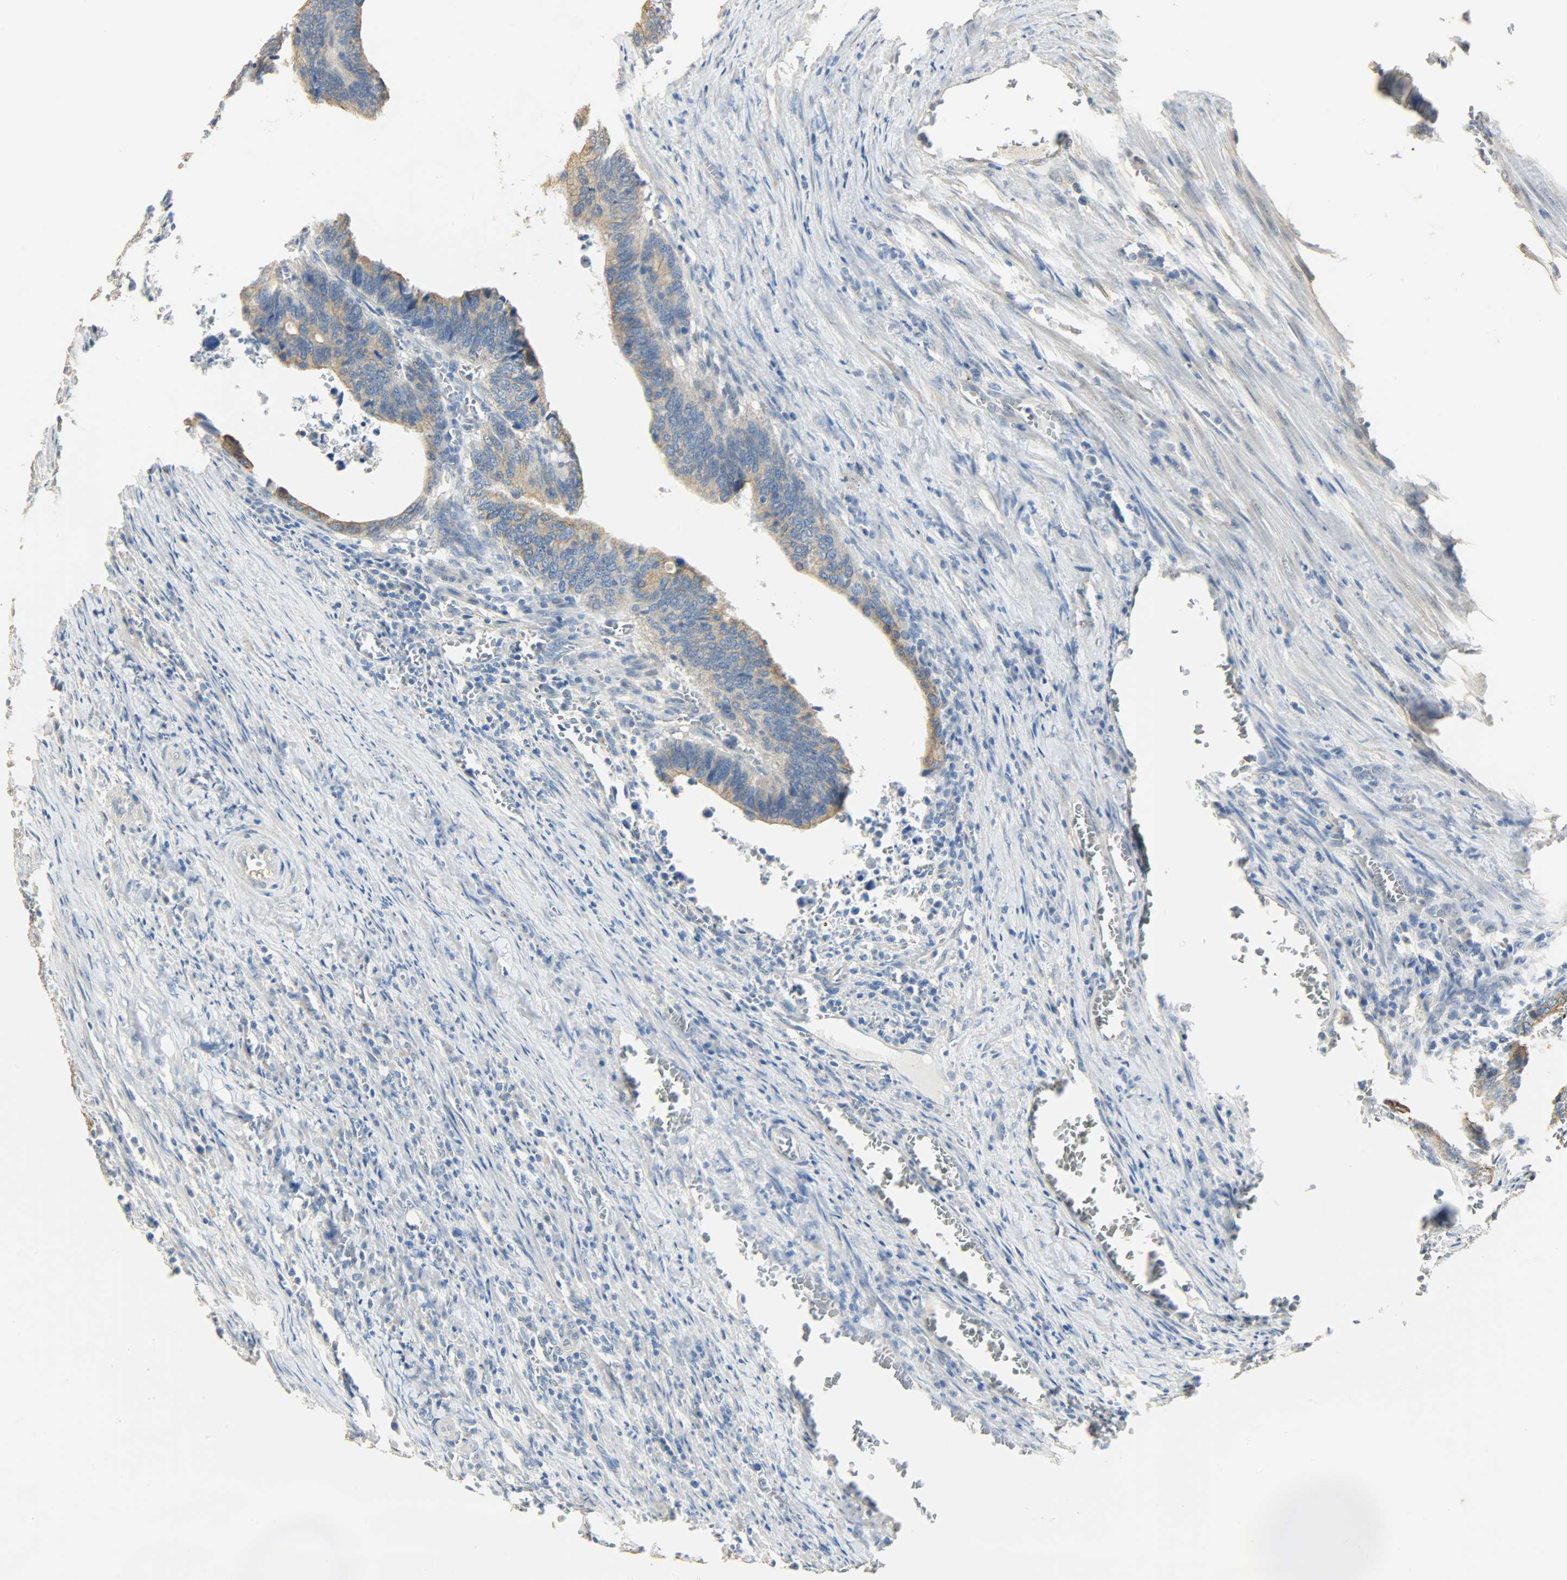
{"staining": {"intensity": "moderate", "quantity": "25%-75%", "location": "cytoplasmic/membranous"}, "tissue": "colorectal cancer", "cell_type": "Tumor cells", "image_type": "cancer", "snomed": [{"axis": "morphology", "description": "Adenocarcinoma, NOS"}, {"axis": "topography", "description": "Colon"}], "caption": "Moderate cytoplasmic/membranous protein positivity is appreciated in about 25%-75% of tumor cells in adenocarcinoma (colorectal). Using DAB (3,3'-diaminobenzidine) (brown) and hematoxylin (blue) stains, captured at high magnification using brightfield microscopy.", "gene": "USP13", "patient": {"sex": "male", "age": 72}}